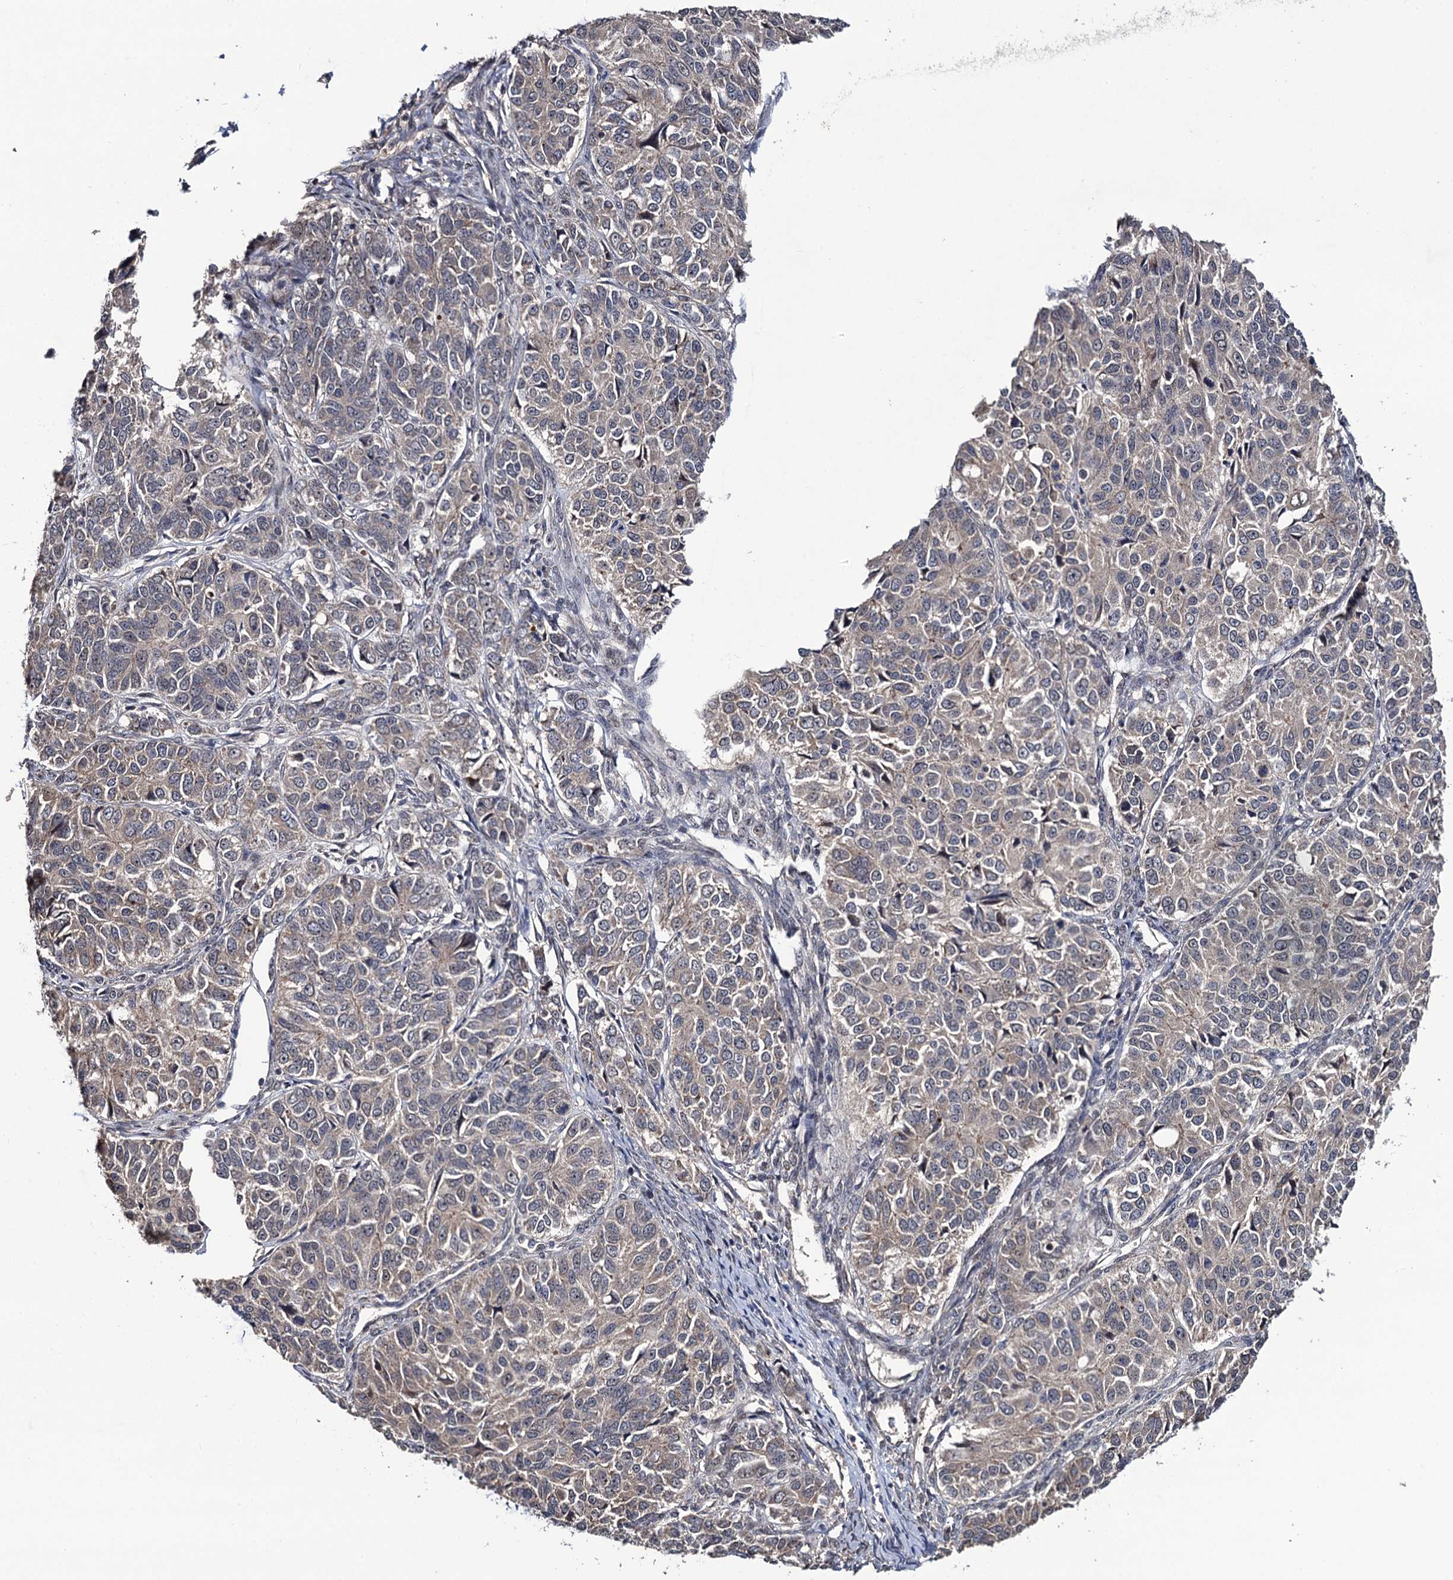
{"staining": {"intensity": "weak", "quantity": "<25%", "location": "cytoplasmic/membranous"}, "tissue": "ovarian cancer", "cell_type": "Tumor cells", "image_type": "cancer", "snomed": [{"axis": "morphology", "description": "Carcinoma, endometroid"}, {"axis": "topography", "description": "Ovary"}], "caption": "This is a micrograph of immunohistochemistry (IHC) staining of ovarian cancer, which shows no expression in tumor cells.", "gene": "LRRC63", "patient": {"sex": "female", "age": 51}}